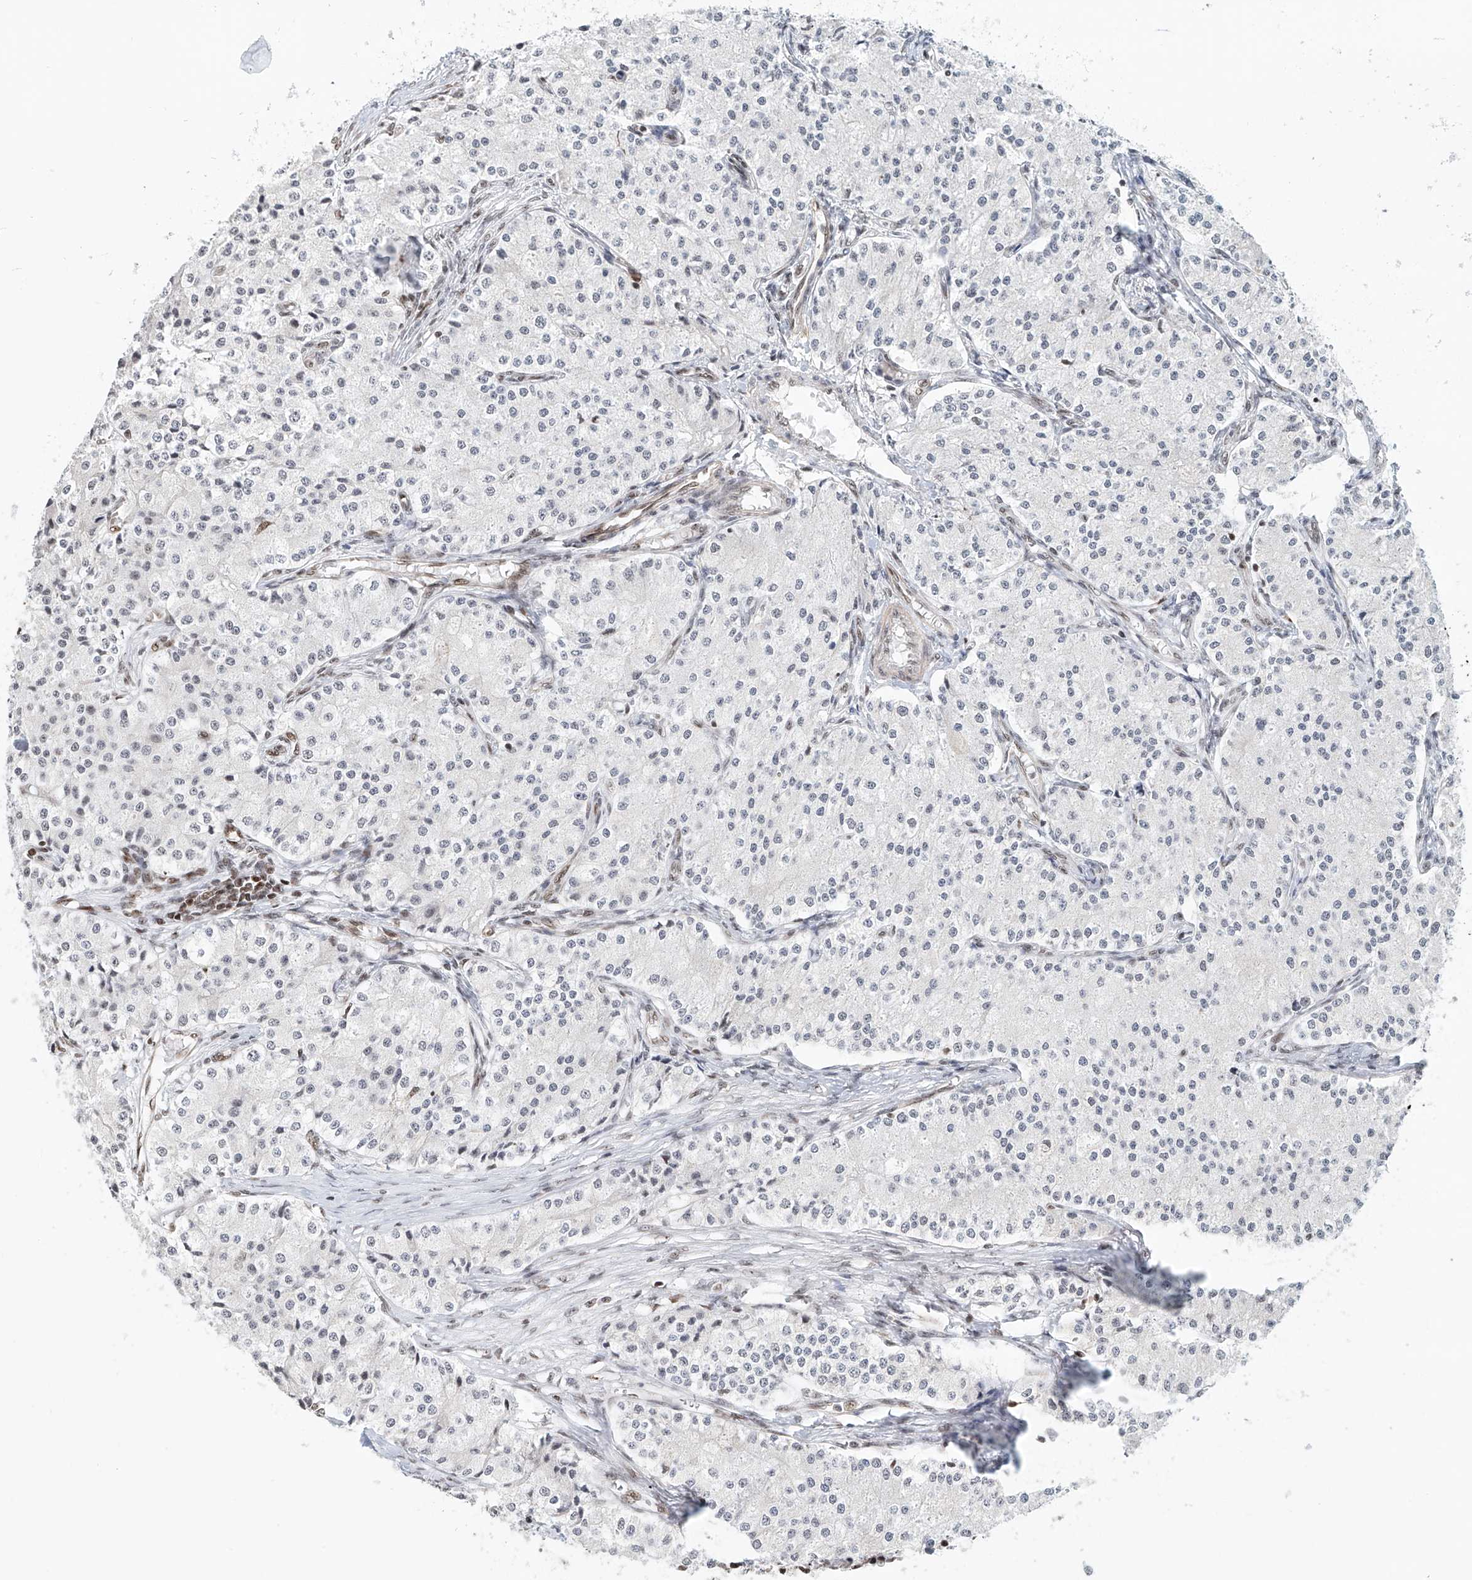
{"staining": {"intensity": "negative", "quantity": "none", "location": "none"}, "tissue": "carcinoid", "cell_type": "Tumor cells", "image_type": "cancer", "snomed": [{"axis": "morphology", "description": "Carcinoid, malignant, NOS"}, {"axis": "topography", "description": "Colon"}], "caption": "Histopathology image shows no significant protein expression in tumor cells of malignant carcinoid.", "gene": "PRUNE2", "patient": {"sex": "female", "age": 52}}